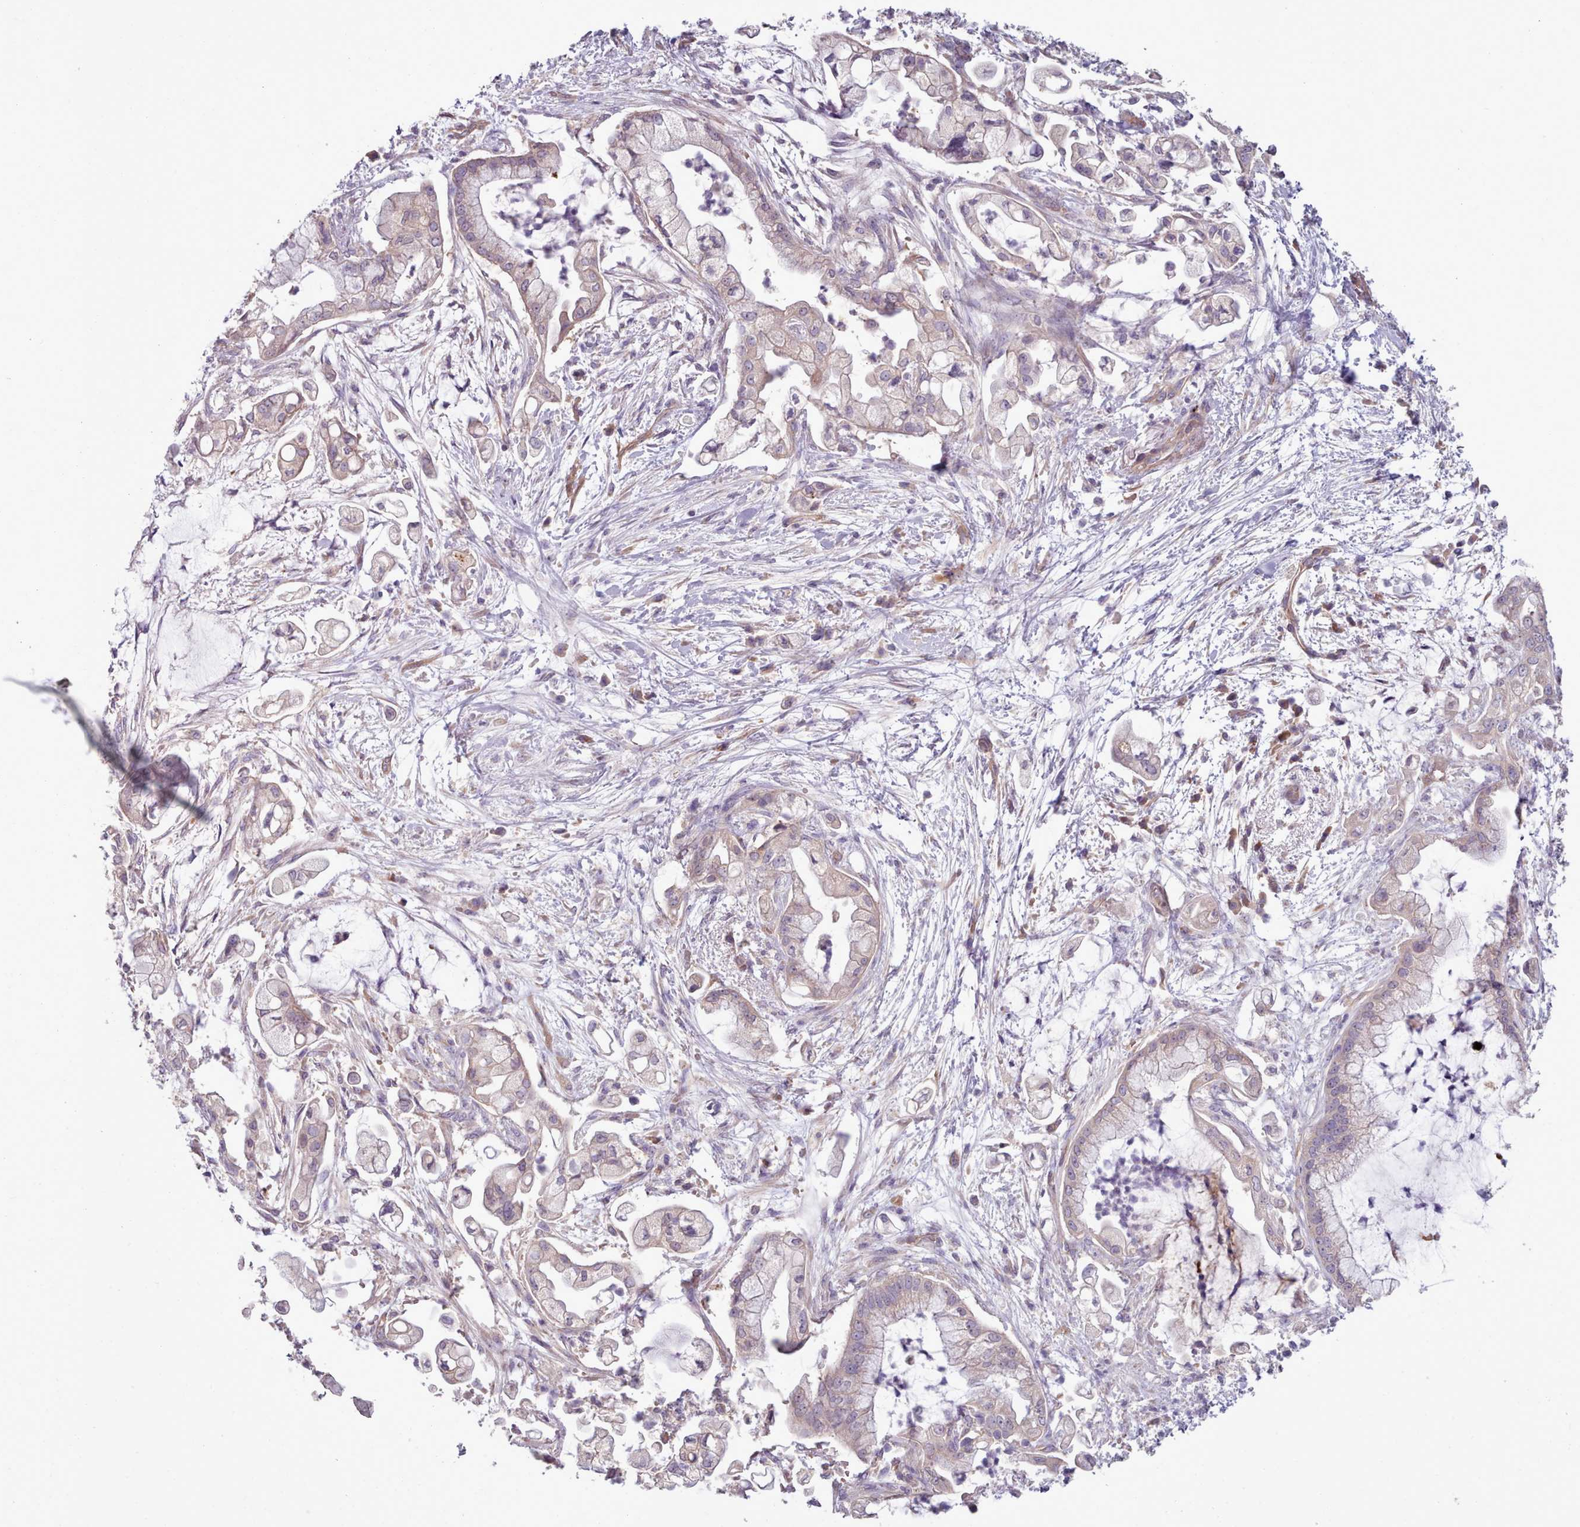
{"staining": {"intensity": "weak", "quantity": "<25%", "location": "cytoplasmic/membranous"}, "tissue": "pancreatic cancer", "cell_type": "Tumor cells", "image_type": "cancer", "snomed": [{"axis": "morphology", "description": "Adenocarcinoma, NOS"}, {"axis": "topography", "description": "Pancreas"}], "caption": "This is an IHC micrograph of pancreatic adenocarcinoma. There is no expression in tumor cells.", "gene": "DPF1", "patient": {"sex": "female", "age": 69}}